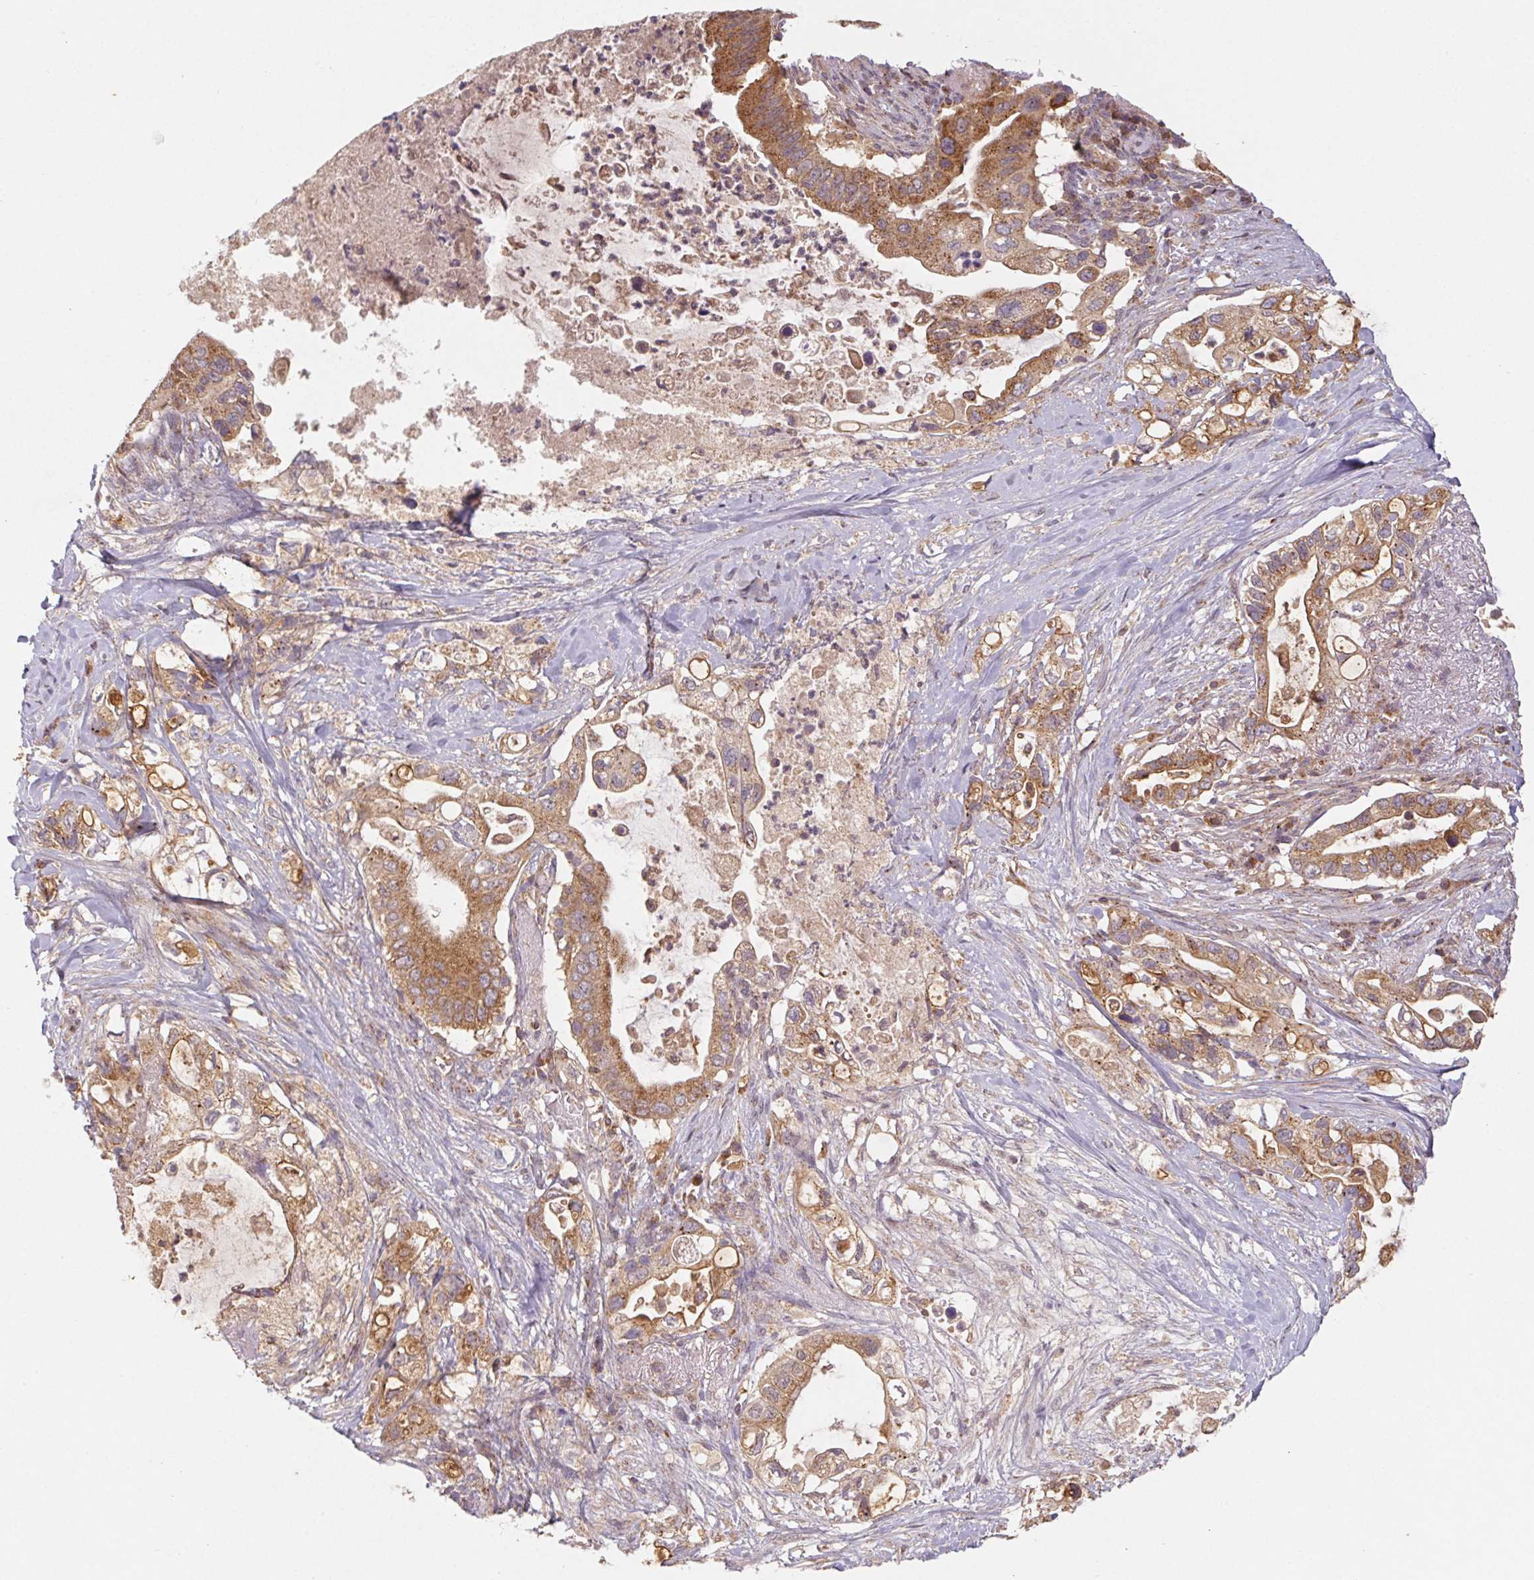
{"staining": {"intensity": "moderate", "quantity": ">75%", "location": "cytoplasmic/membranous"}, "tissue": "pancreatic cancer", "cell_type": "Tumor cells", "image_type": "cancer", "snomed": [{"axis": "morphology", "description": "Adenocarcinoma, NOS"}, {"axis": "topography", "description": "Pancreas"}], "caption": "Pancreatic adenocarcinoma stained with immunohistochemistry displays moderate cytoplasmic/membranous expression in approximately >75% of tumor cells.", "gene": "MTHFD1", "patient": {"sex": "female", "age": 72}}